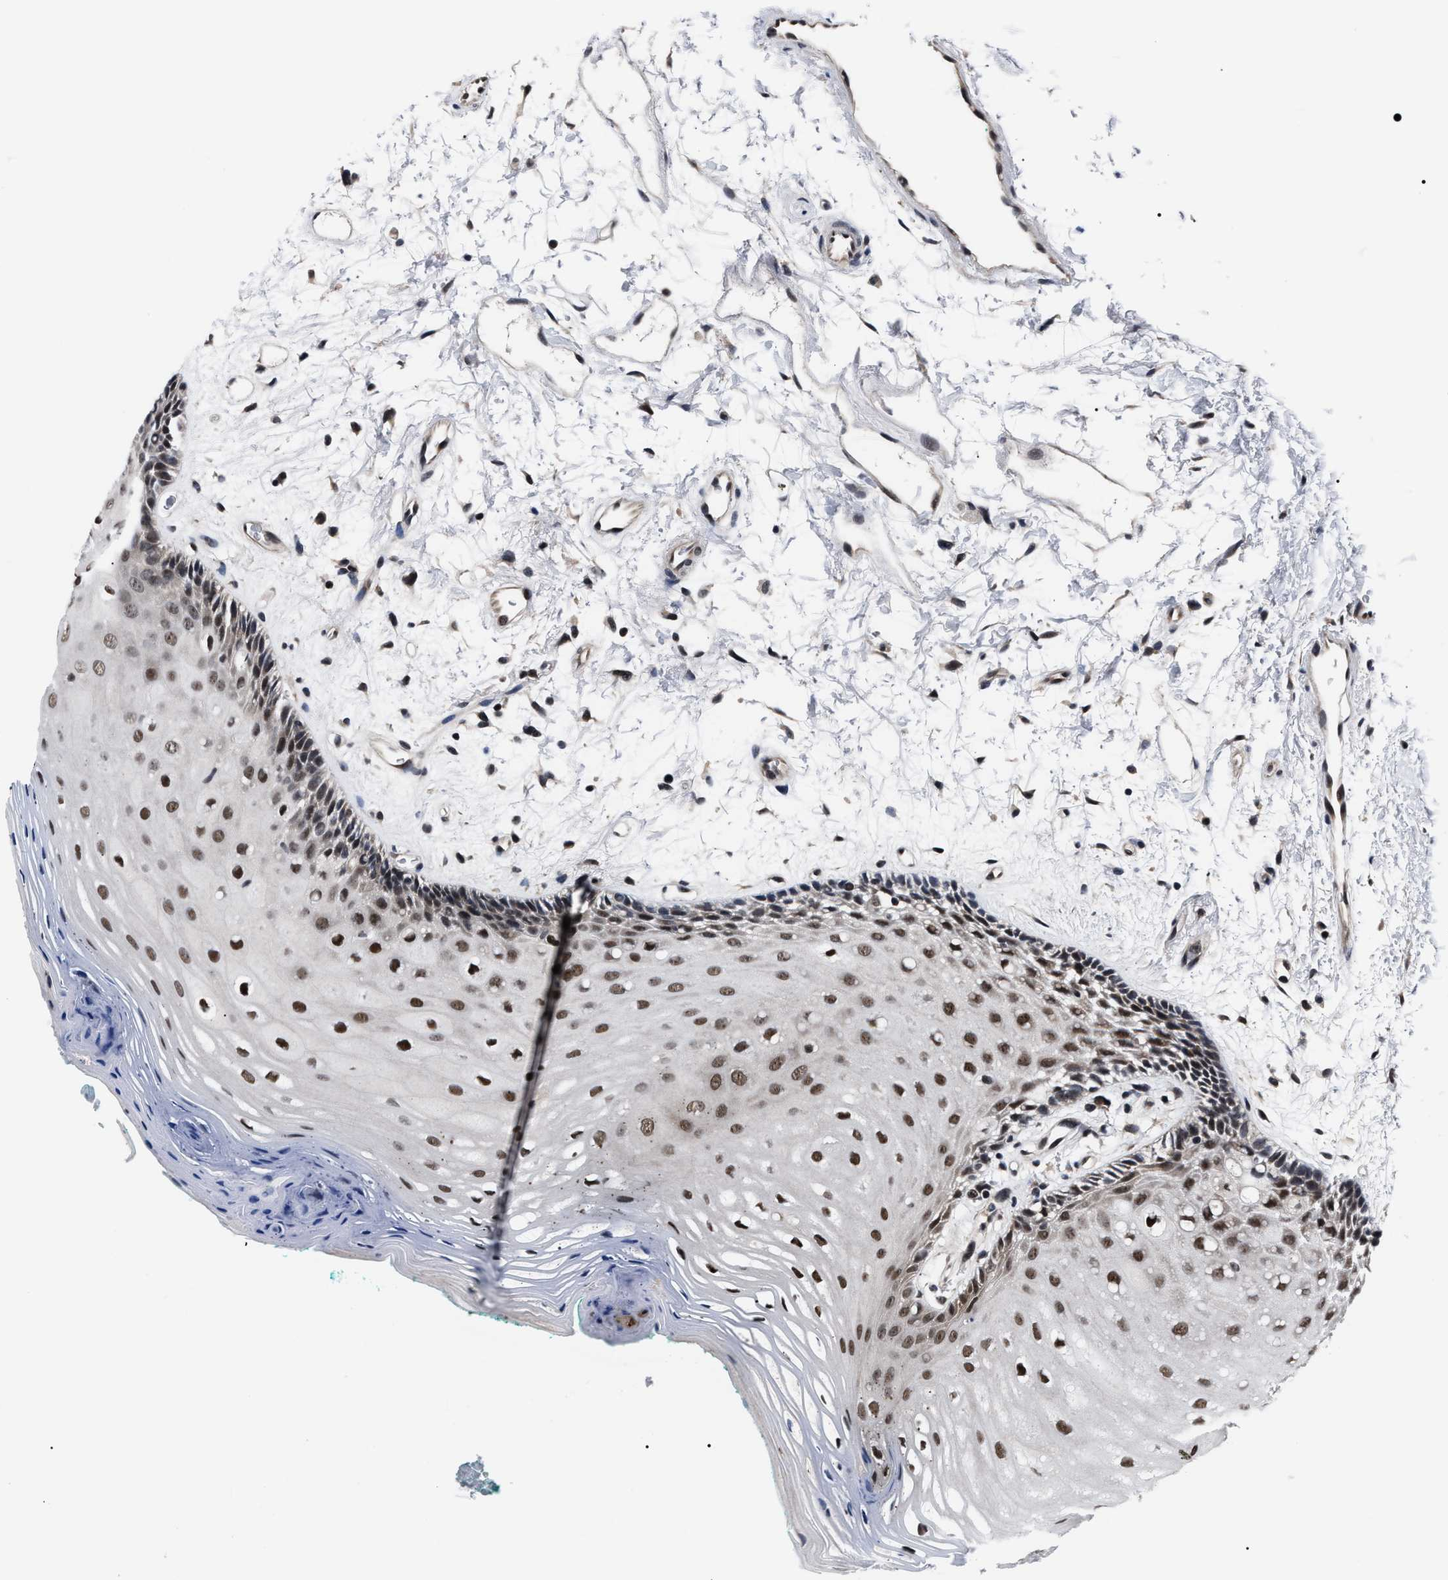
{"staining": {"intensity": "strong", "quantity": ">75%", "location": "nuclear"}, "tissue": "oral mucosa", "cell_type": "Squamous epithelial cells", "image_type": "normal", "snomed": [{"axis": "morphology", "description": "Normal tissue, NOS"}, {"axis": "topography", "description": "Skeletal muscle"}, {"axis": "topography", "description": "Oral tissue"}, {"axis": "topography", "description": "Peripheral nerve tissue"}], "caption": "A brown stain labels strong nuclear staining of a protein in squamous epithelial cells of normal human oral mucosa. (IHC, brightfield microscopy, high magnification).", "gene": "CSNK2A1", "patient": {"sex": "female", "age": 84}}